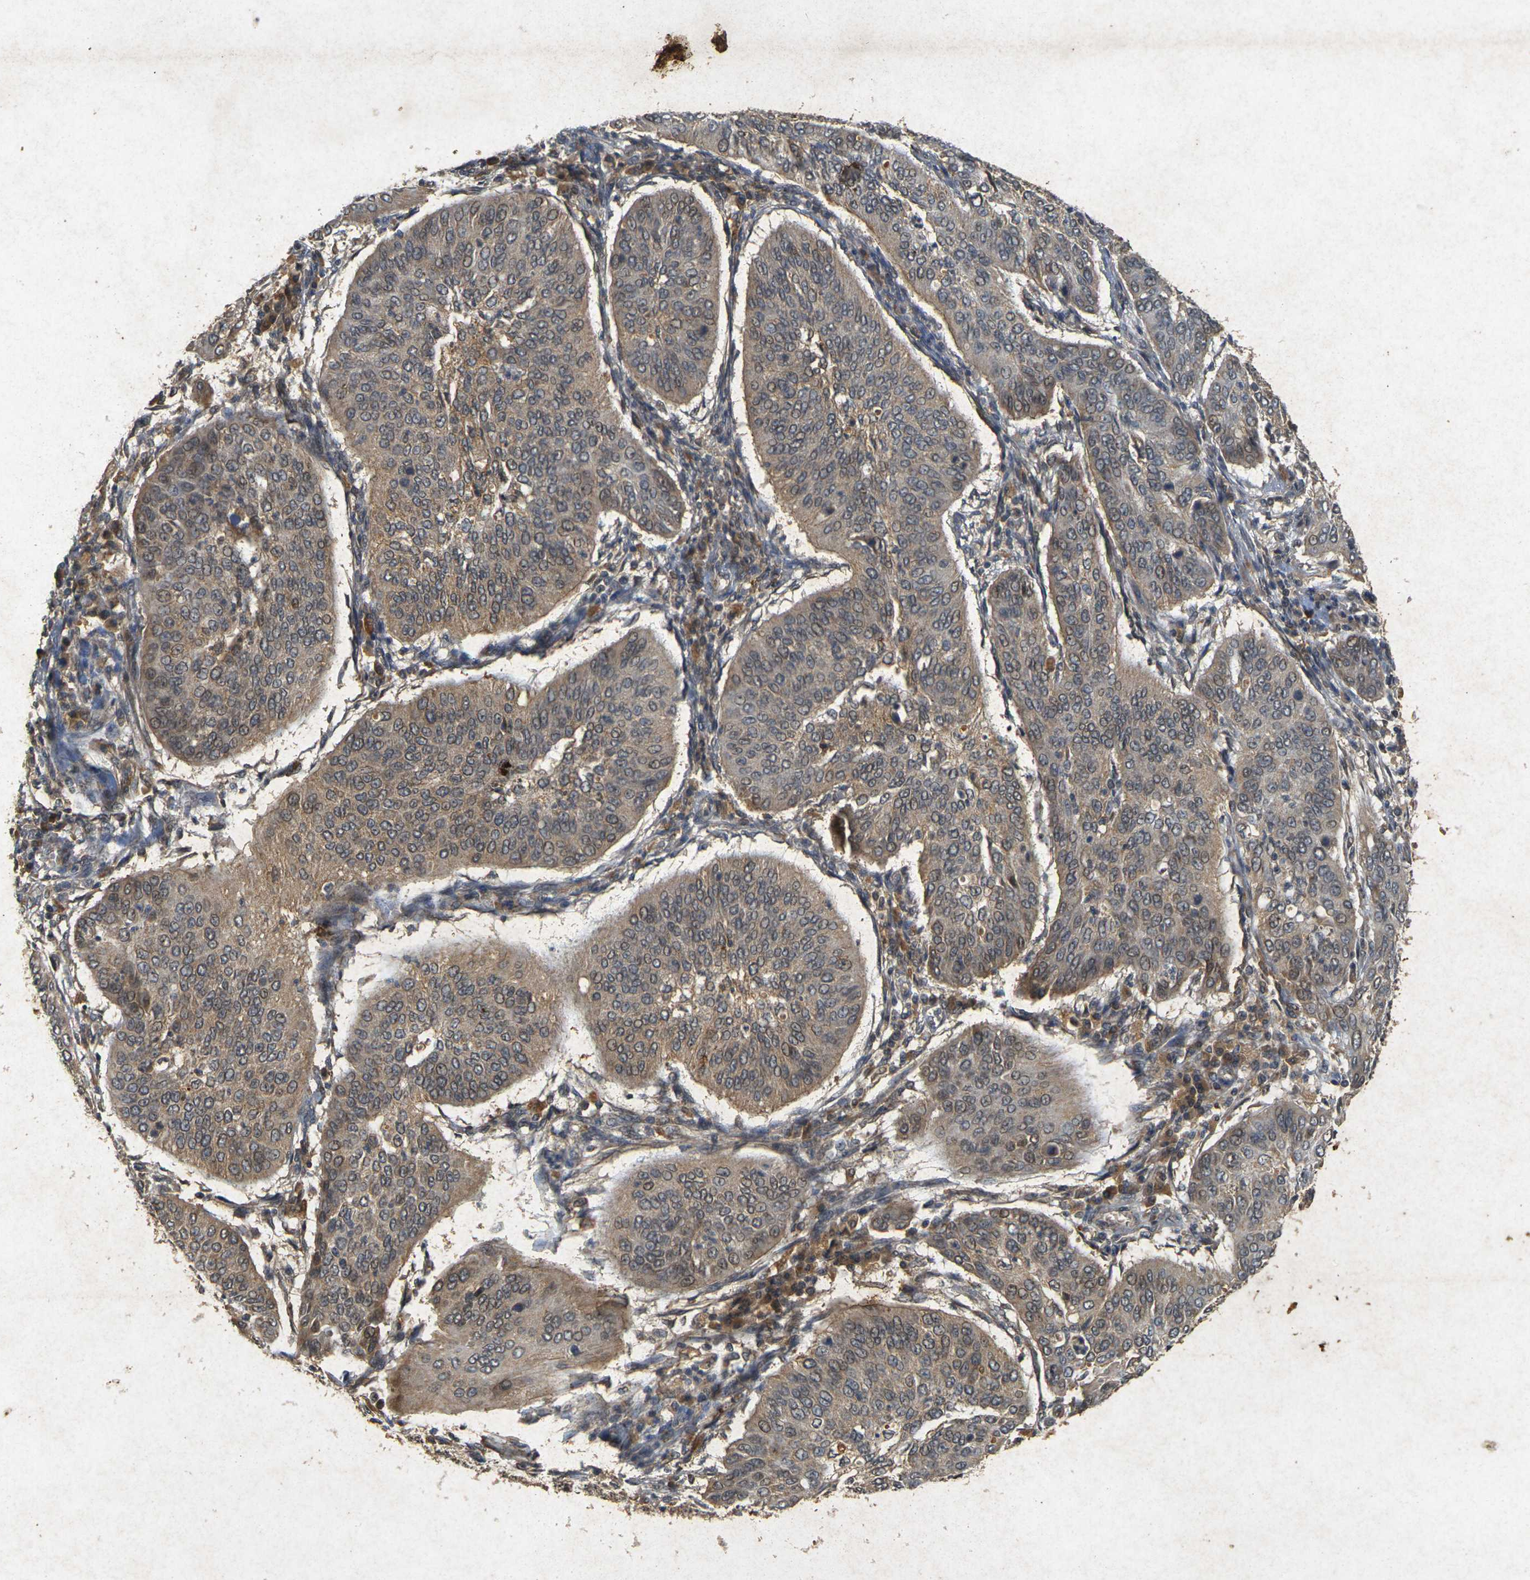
{"staining": {"intensity": "weak", "quantity": ">75%", "location": "cytoplasmic/membranous"}, "tissue": "cervical cancer", "cell_type": "Tumor cells", "image_type": "cancer", "snomed": [{"axis": "morphology", "description": "Normal tissue, NOS"}, {"axis": "morphology", "description": "Squamous cell carcinoma, NOS"}, {"axis": "topography", "description": "Cervix"}], "caption": "Immunohistochemistry histopathology image of neoplastic tissue: cervical cancer (squamous cell carcinoma) stained using IHC demonstrates low levels of weak protein expression localized specifically in the cytoplasmic/membranous of tumor cells, appearing as a cytoplasmic/membranous brown color.", "gene": "ERN1", "patient": {"sex": "female", "age": 39}}